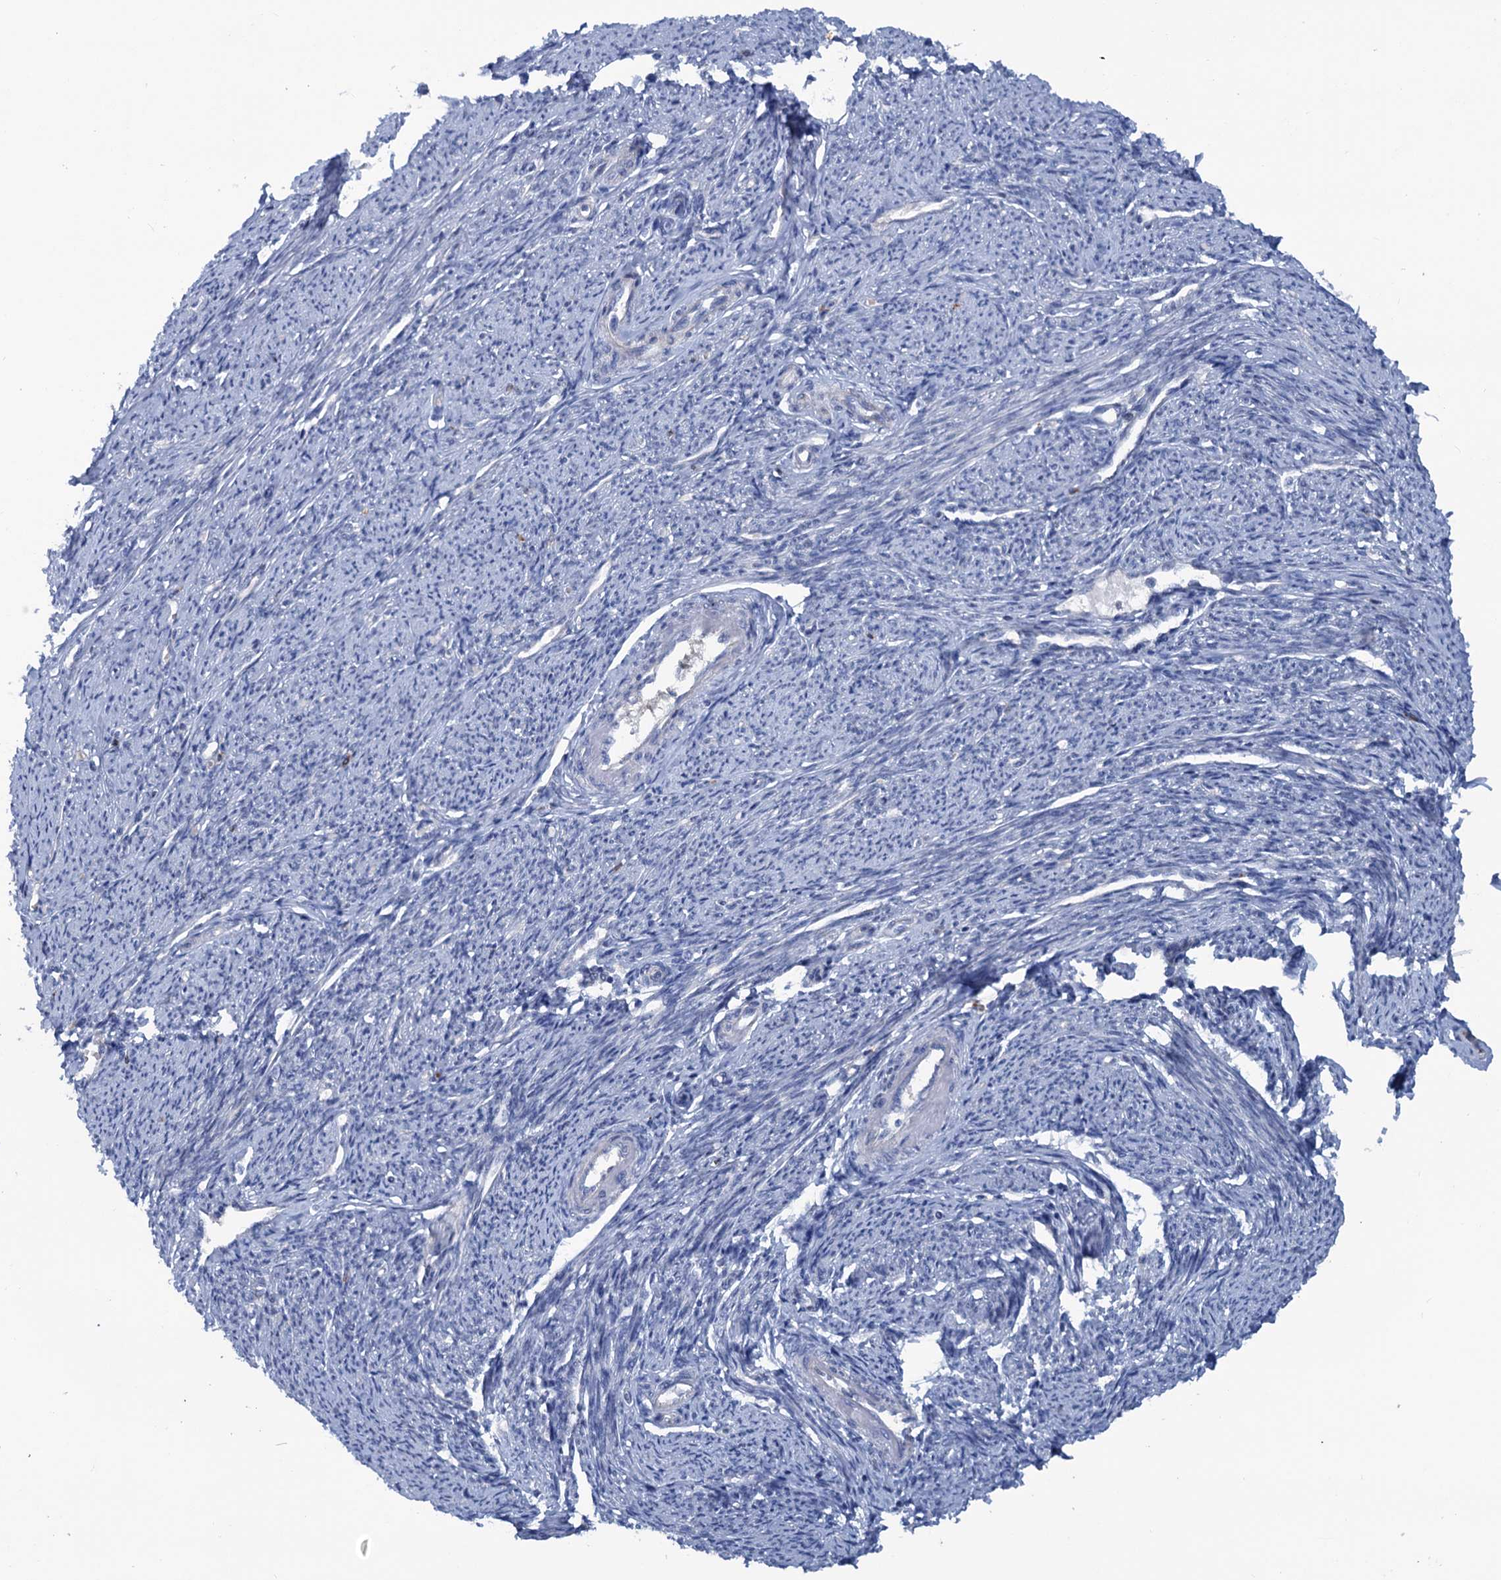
{"staining": {"intensity": "negative", "quantity": "none", "location": "none"}, "tissue": "smooth muscle", "cell_type": "Smooth muscle cells", "image_type": "normal", "snomed": [{"axis": "morphology", "description": "Normal tissue, NOS"}, {"axis": "topography", "description": "Smooth muscle"}, {"axis": "topography", "description": "Uterus"}], "caption": "IHC of benign smooth muscle demonstrates no staining in smooth muscle cells. (Stains: DAB immunohistochemistry with hematoxylin counter stain, Microscopy: brightfield microscopy at high magnification).", "gene": "FAM111B", "patient": {"sex": "female", "age": 59}}